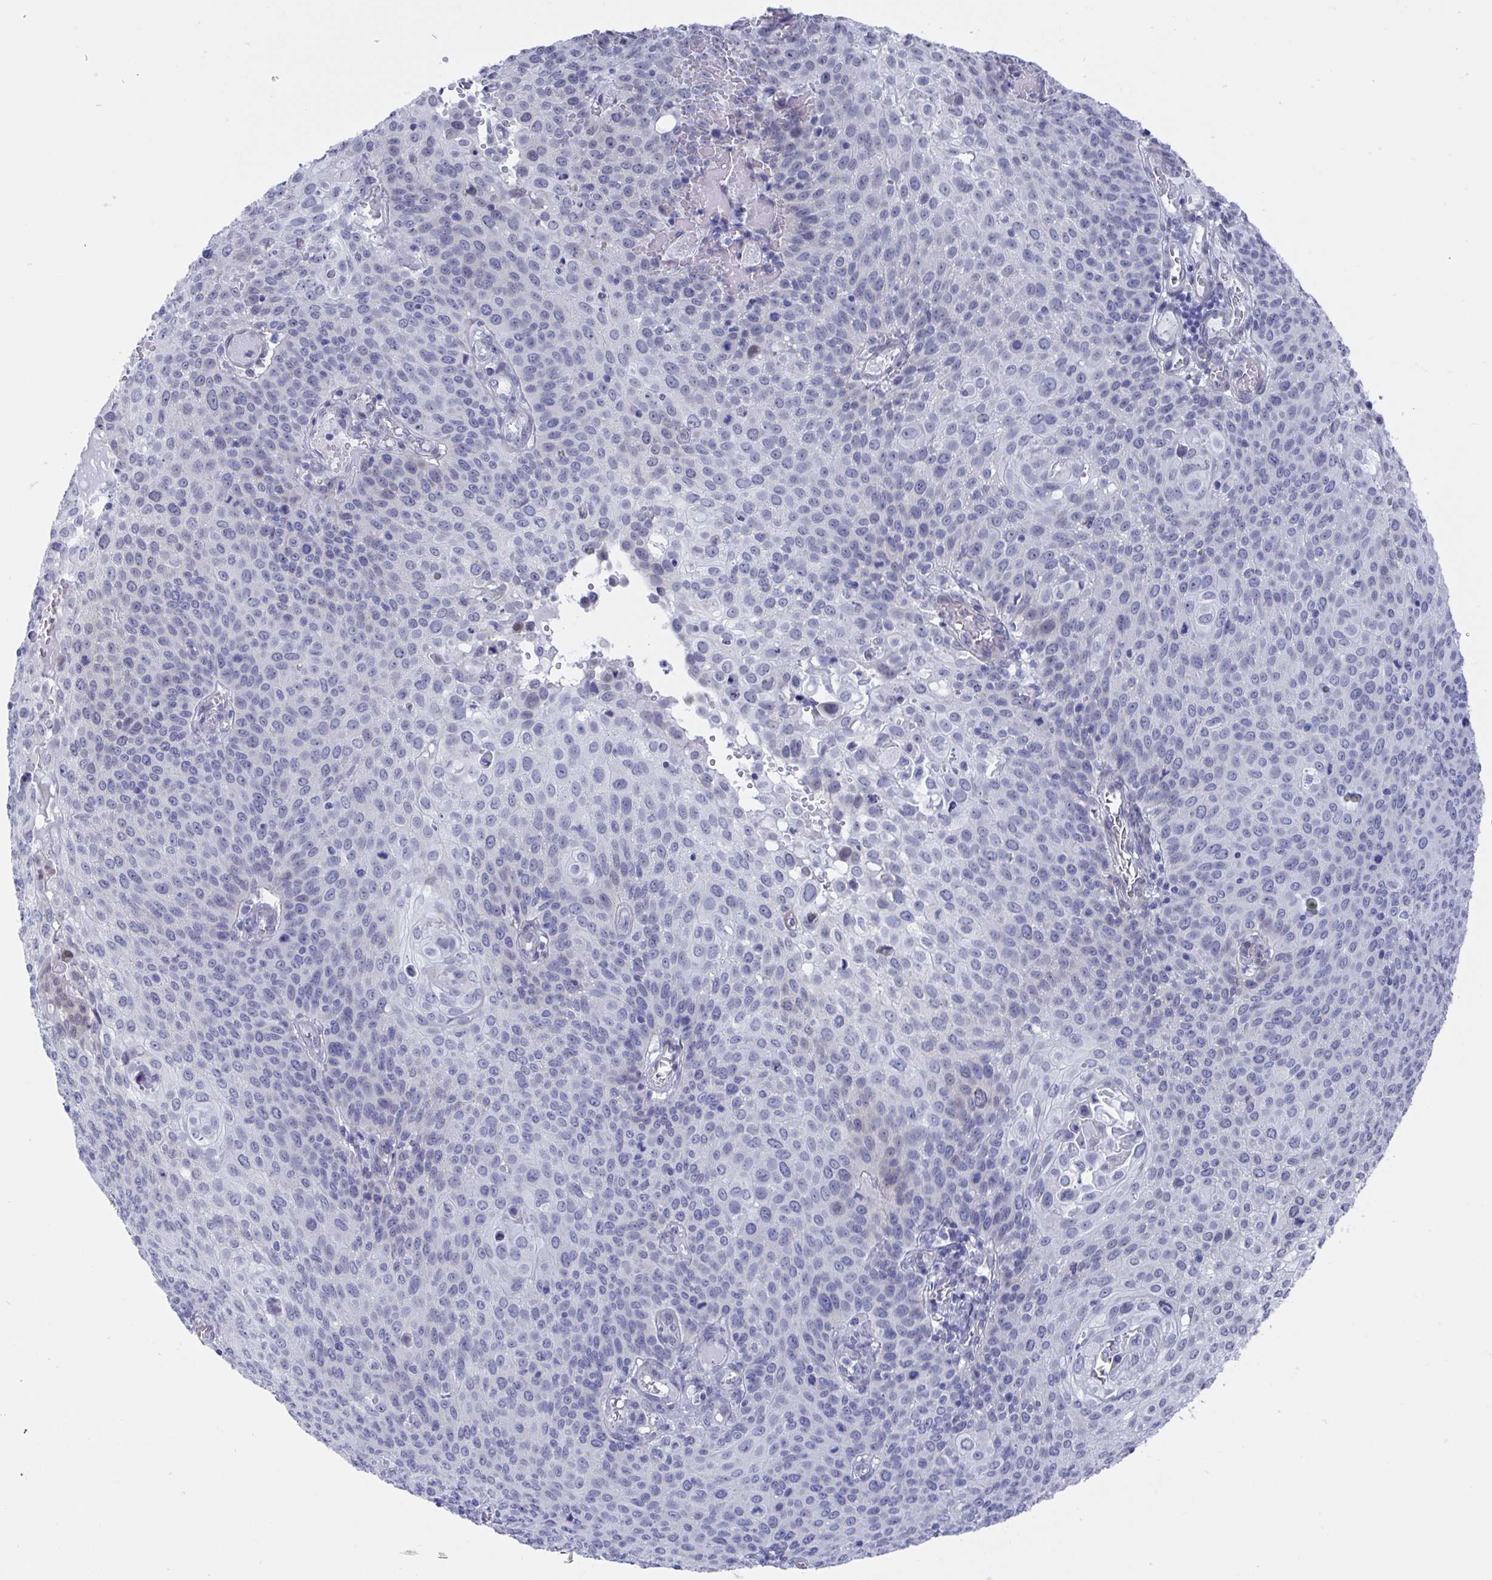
{"staining": {"intensity": "negative", "quantity": "none", "location": "none"}, "tissue": "cervical cancer", "cell_type": "Tumor cells", "image_type": "cancer", "snomed": [{"axis": "morphology", "description": "Squamous cell carcinoma, NOS"}, {"axis": "topography", "description": "Cervix"}], "caption": "Human cervical cancer stained for a protein using immunohistochemistry (IHC) shows no positivity in tumor cells.", "gene": "MFSD4A", "patient": {"sex": "female", "age": 65}}